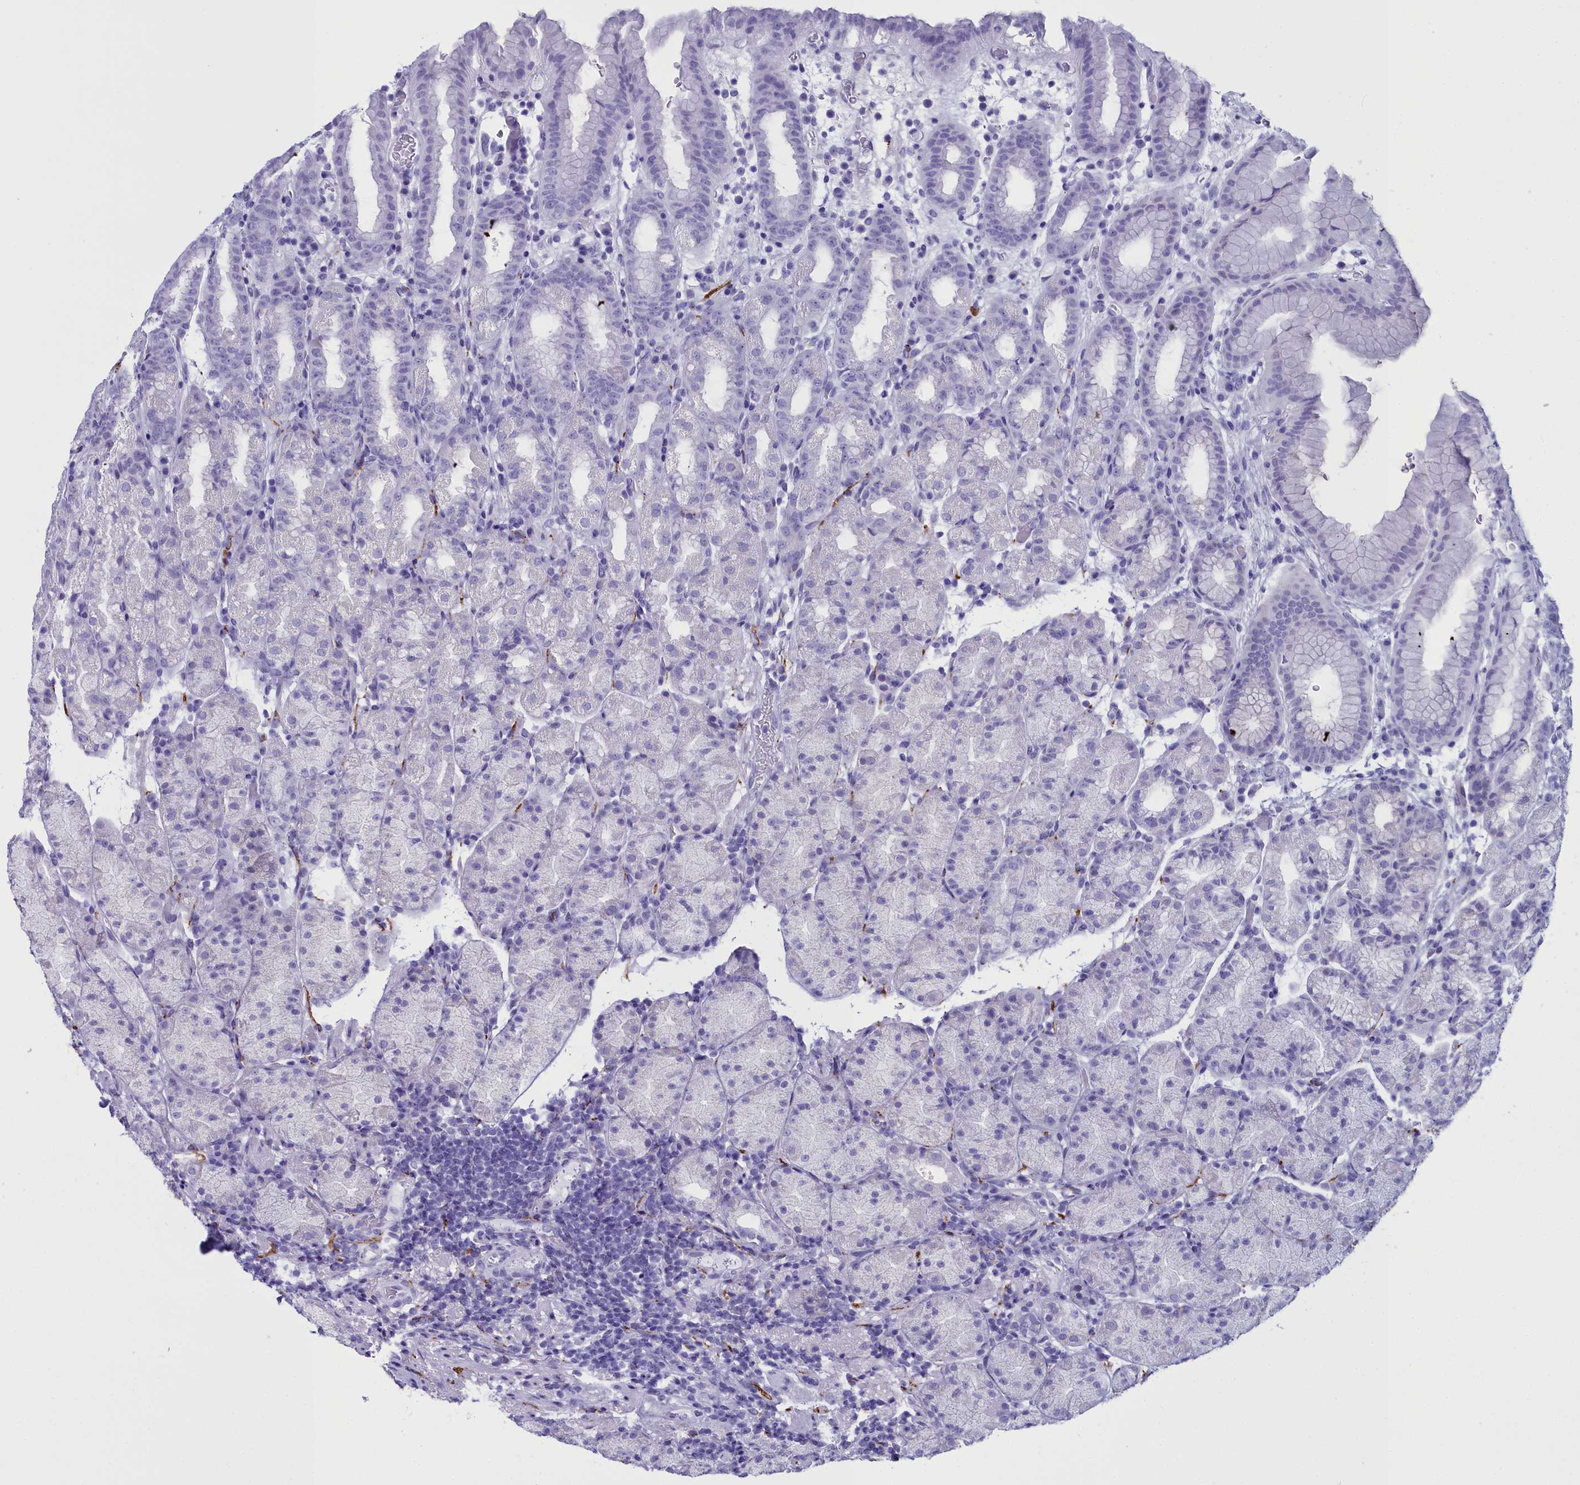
{"staining": {"intensity": "negative", "quantity": "none", "location": "none"}, "tissue": "stomach", "cell_type": "Glandular cells", "image_type": "normal", "snomed": [{"axis": "morphology", "description": "Normal tissue, NOS"}, {"axis": "topography", "description": "Stomach, upper"}, {"axis": "topography", "description": "Stomach, lower"}, {"axis": "topography", "description": "Small intestine"}], "caption": "Human stomach stained for a protein using immunohistochemistry (IHC) exhibits no staining in glandular cells.", "gene": "MAP6", "patient": {"sex": "male", "age": 68}}